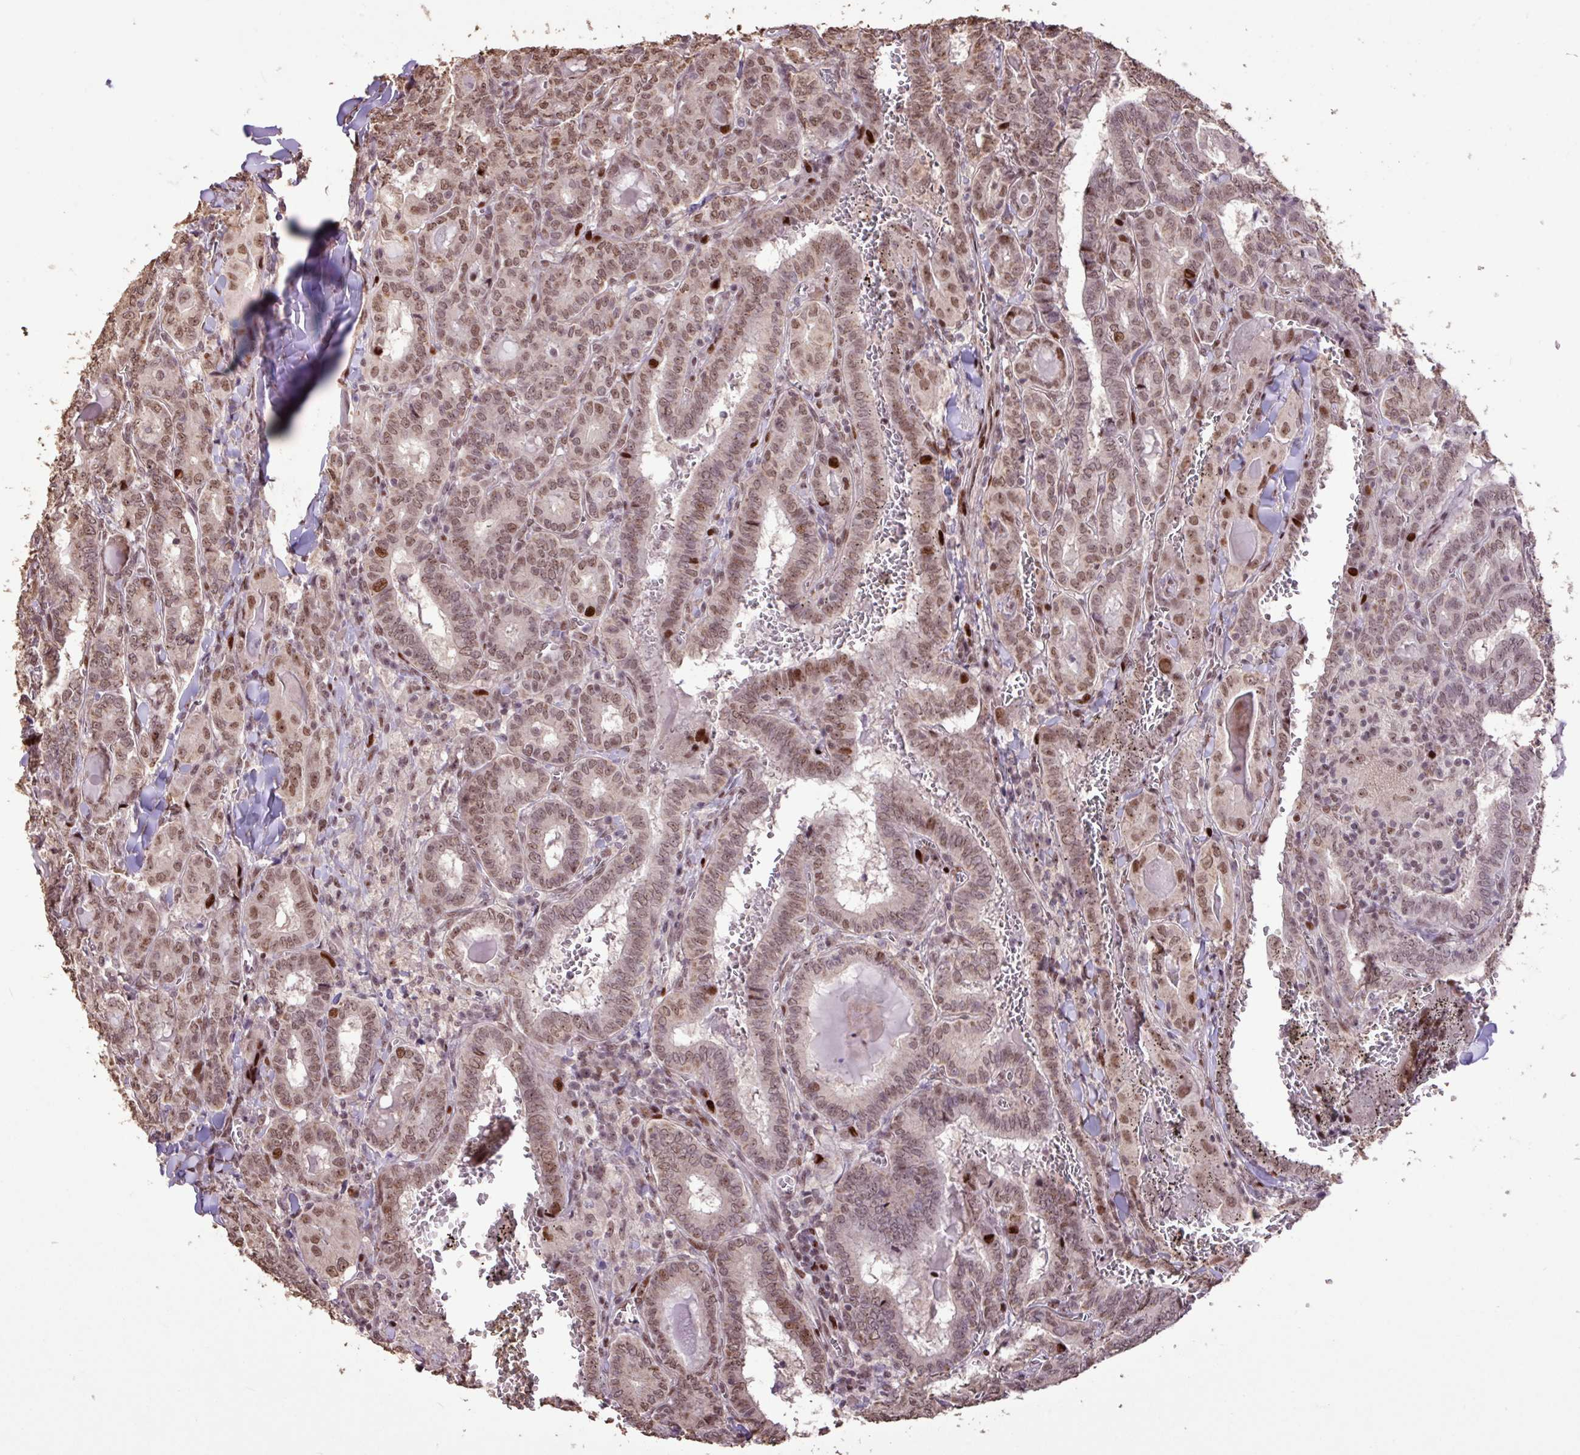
{"staining": {"intensity": "strong", "quantity": "25%-75%", "location": "cytoplasmic/membranous,nuclear"}, "tissue": "thyroid cancer", "cell_type": "Tumor cells", "image_type": "cancer", "snomed": [{"axis": "morphology", "description": "Papillary adenocarcinoma, NOS"}, {"axis": "topography", "description": "Thyroid gland"}], "caption": "Protein staining of papillary adenocarcinoma (thyroid) tissue shows strong cytoplasmic/membranous and nuclear expression in approximately 25%-75% of tumor cells.", "gene": "ZNF709", "patient": {"sex": "female", "age": 72}}